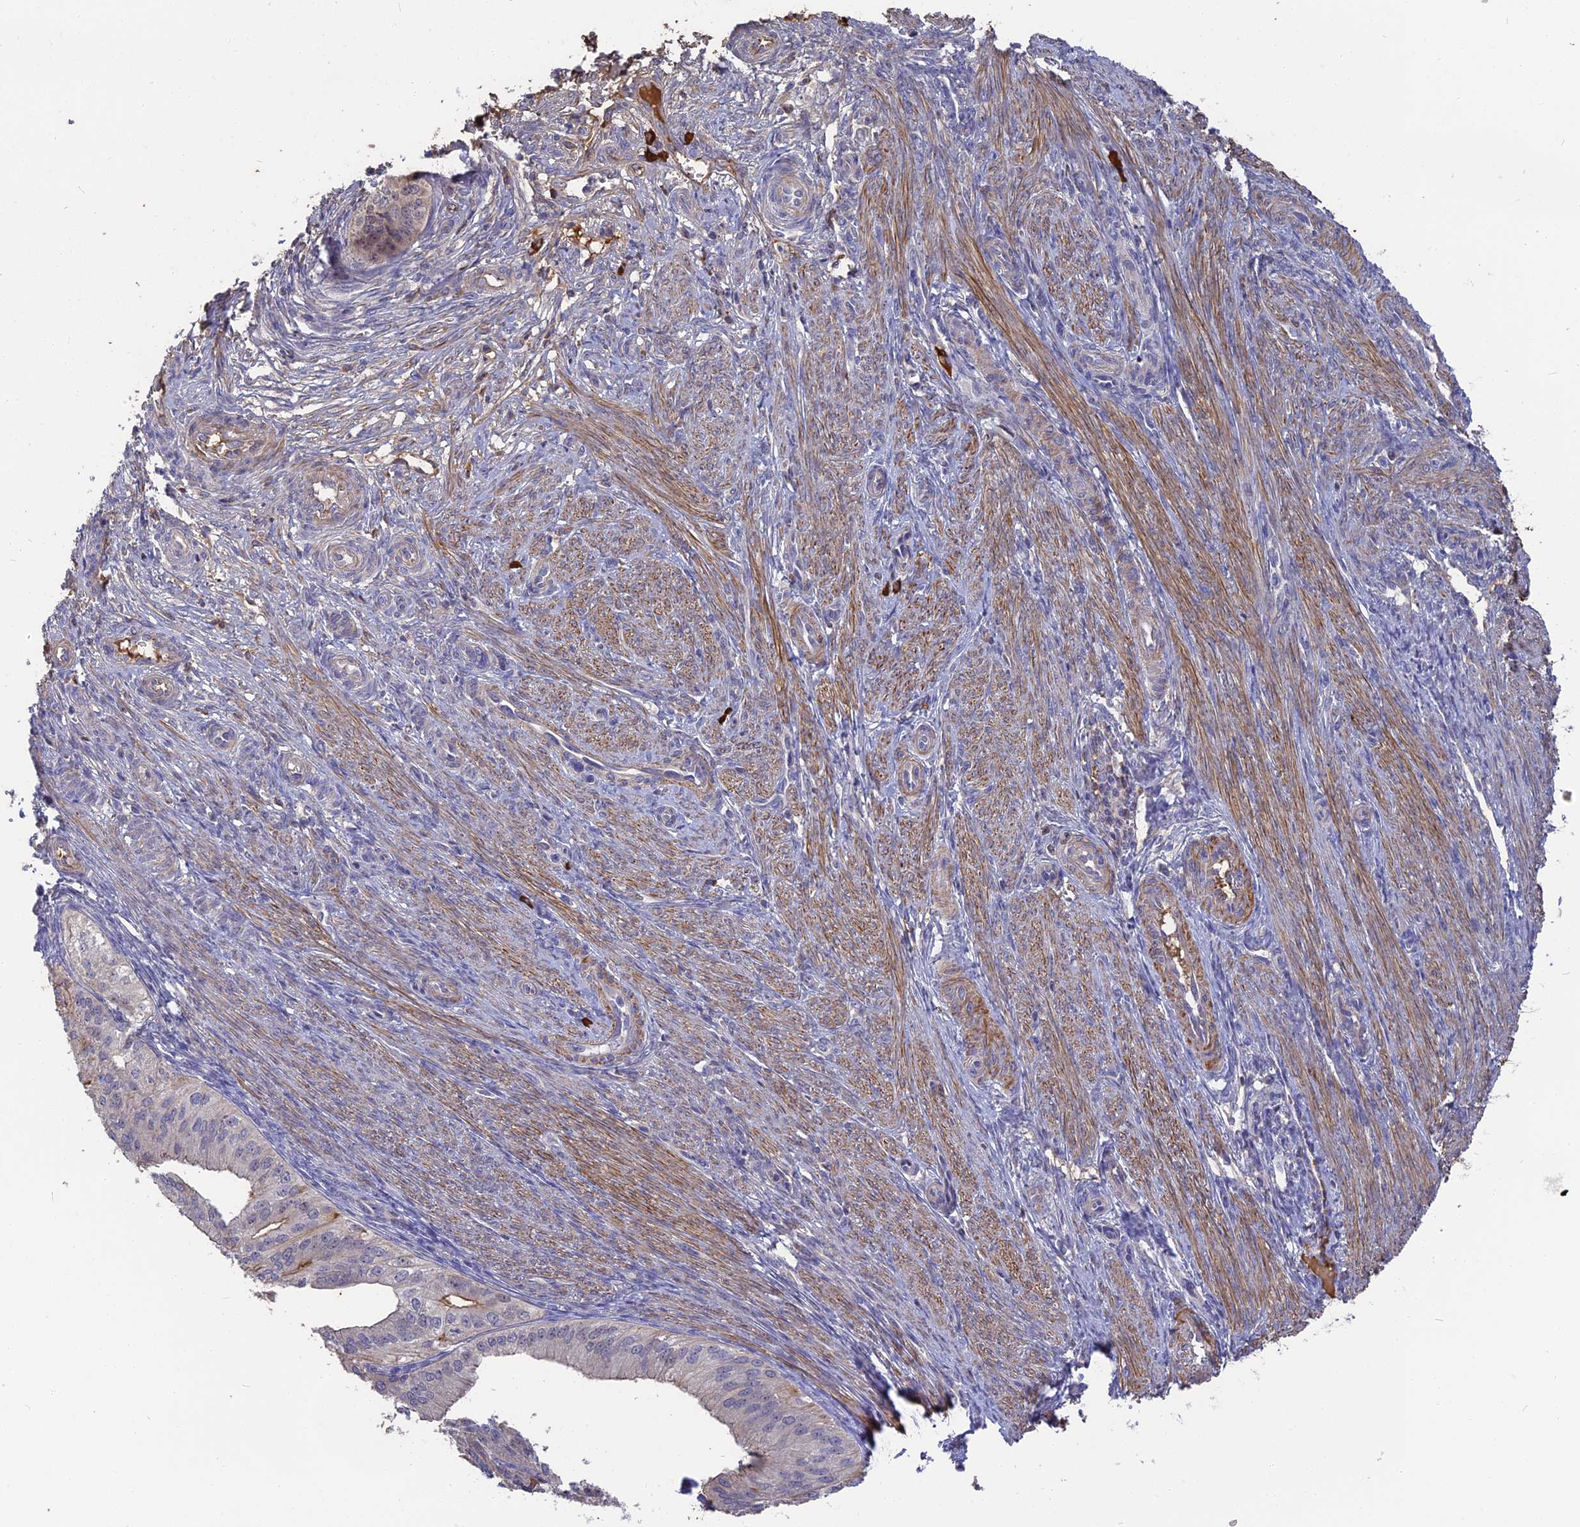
{"staining": {"intensity": "negative", "quantity": "none", "location": "none"}, "tissue": "endometrial cancer", "cell_type": "Tumor cells", "image_type": "cancer", "snomed": [{"axis": "morphology", "description": "Adenocarcinoma, NOS"}, {"axis": "topography", "description": "Endometrium"}], "caption": "Protein analysis of adenocarcinoma (endometrial) shows no significant expression in tumor cells.", "gene": "ERMAP", "patient": {"sex": "female", "age": 50}}